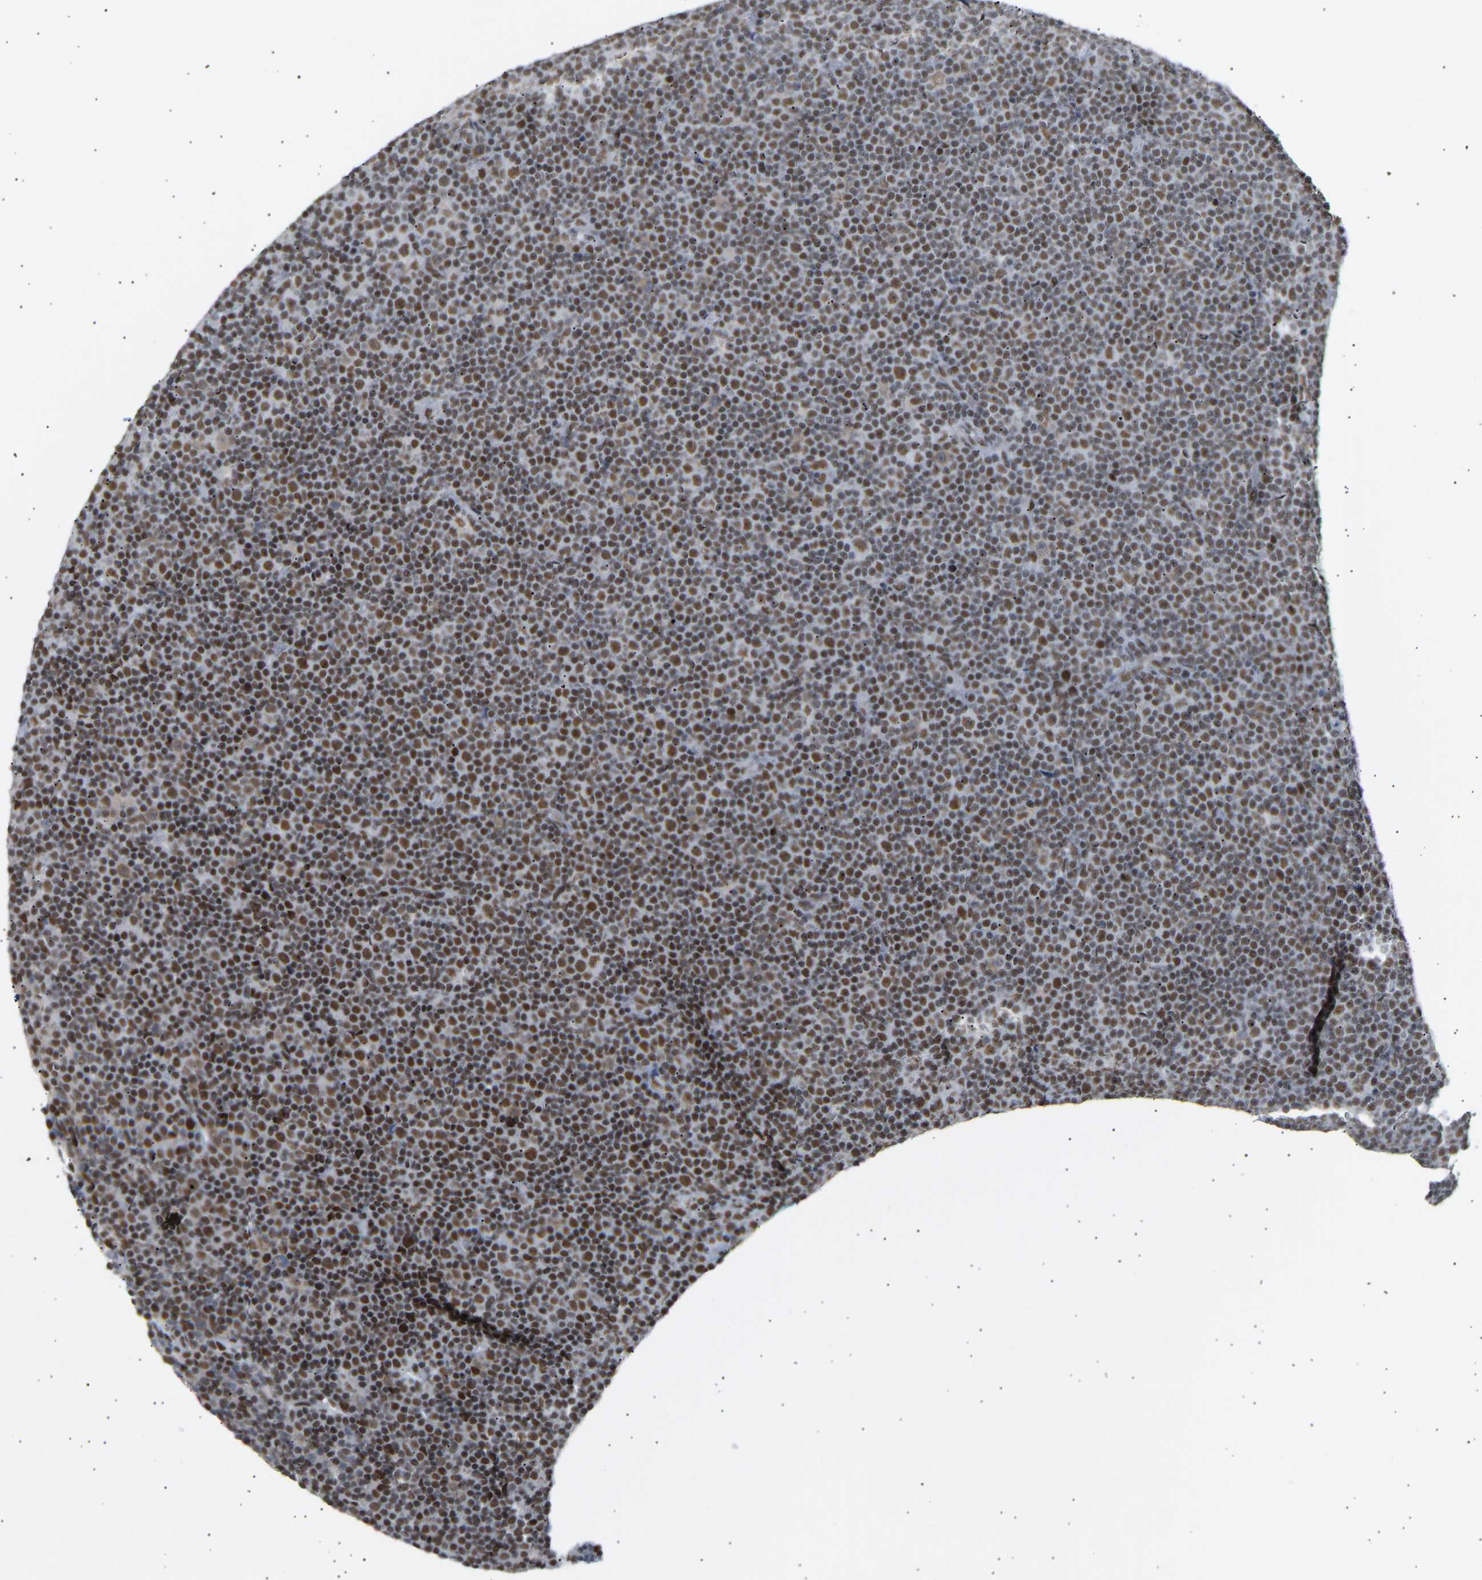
{"staining": {"intensity": "moderate", "quantity": ">75%", "location": "nuclear"}, "tissue": "lymphoma", "cell_type": "Tumor cells", "image_type": "cancer", "snomed": [{"axis": "morphology", "description": "Malignant lymphoma, non-Hodgkin's type, Low grade"}, {"axis": "topography", "description": "Lymph node"}], "caption": "Approximately >75% of tumor cells in human lymphoma show moderate nuclear protein staining as visualized by brown immunohistochemical staining.", "gene": "NELFB", "patient": {"sex": "female", "age": 67}}